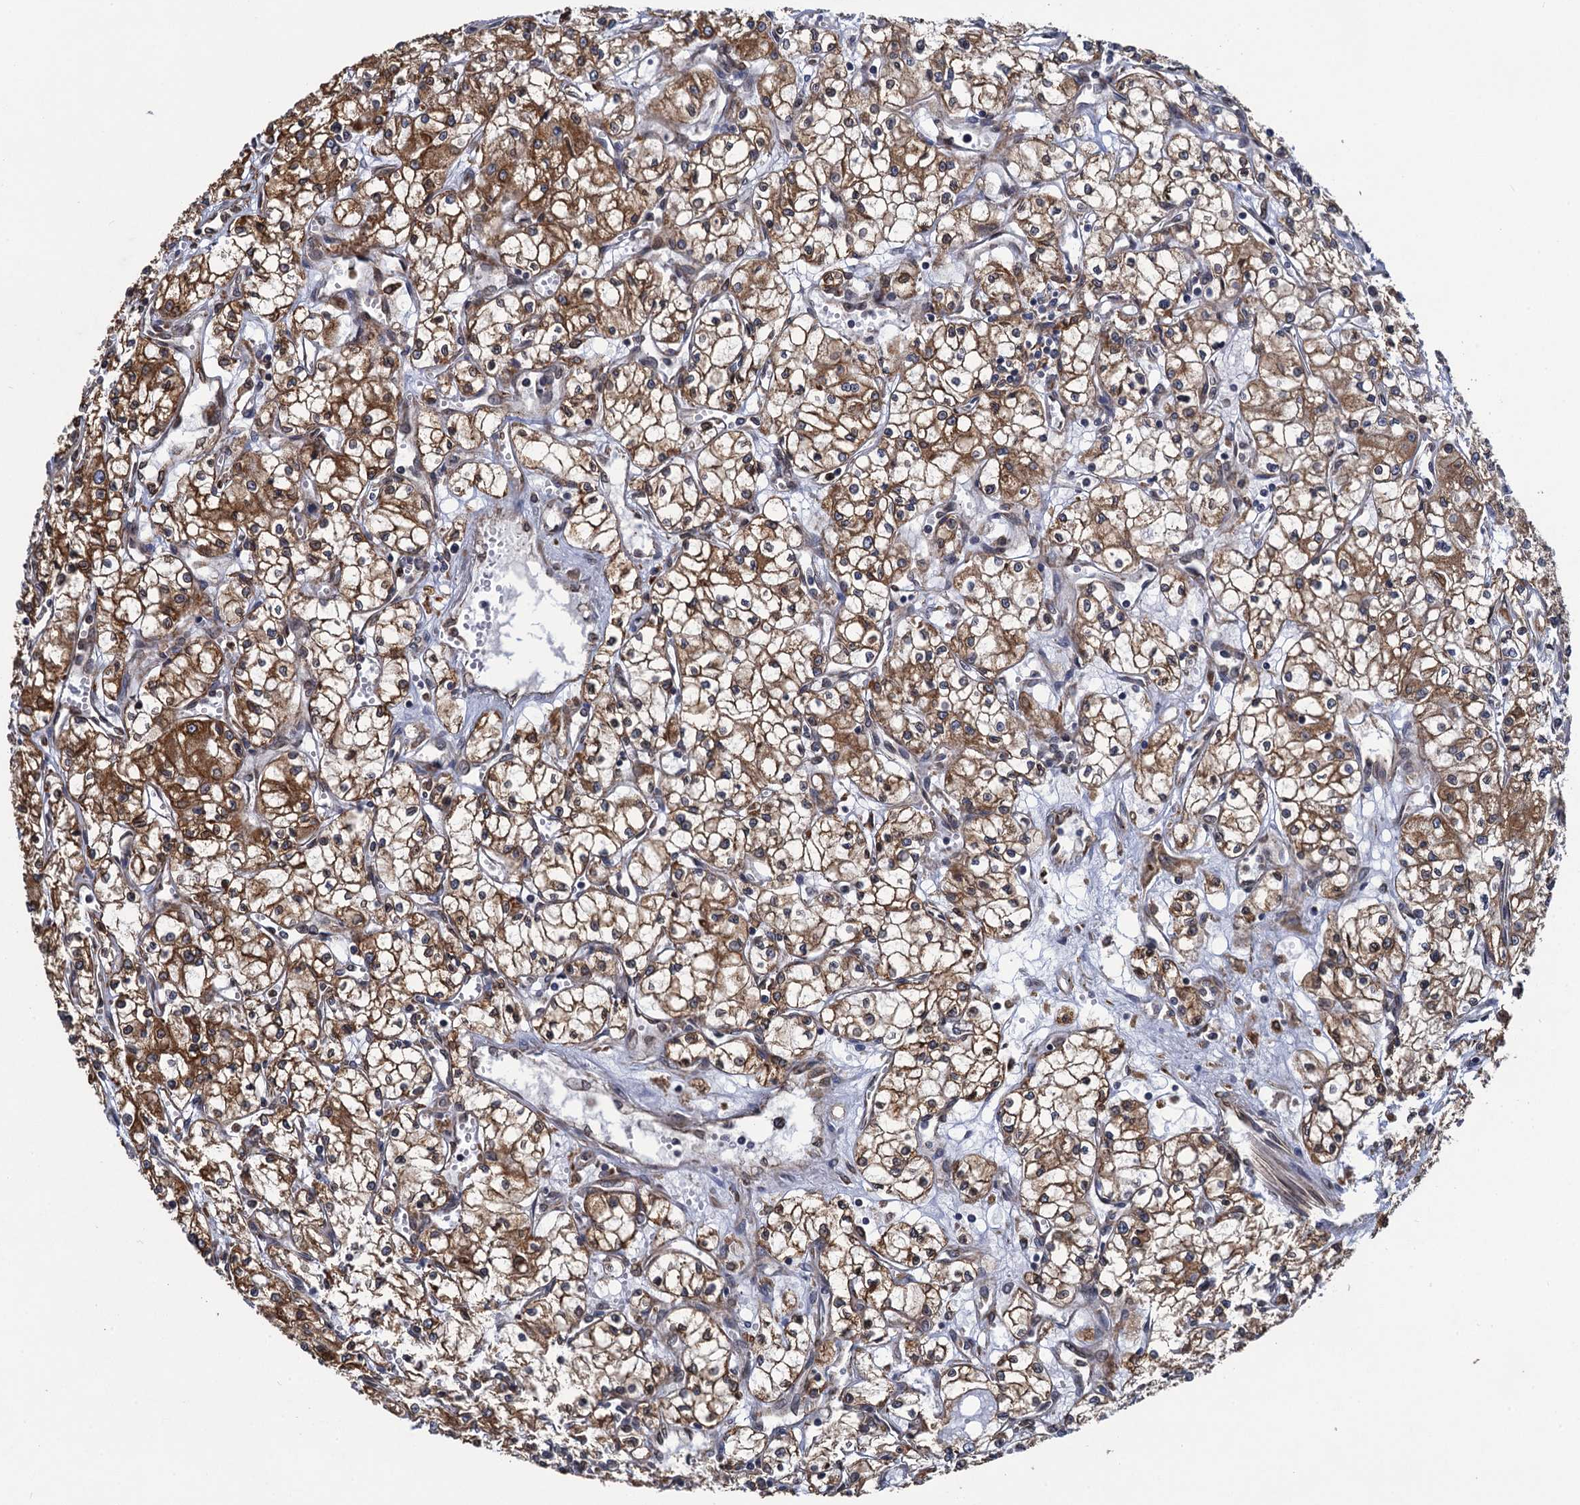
{"staining": {"intensity": "moderate", "quantity": "25%-75%", "location": "cytoplasmic/membranous"}, "tissue": "renal cancer", "cell_type": "Tumor cells", "image_type": "cancer", "snomed": [{"axis": "morphology", "description": "Adenocarcinoma, NOS"}, {"axis": "topography", "description": "Kidney"}], "caption": "A photomicrograph of human renal cancer (adenocarcinoma) stained for a protein exhibits moderate cytoplasmic/membranous brown staining in tumor cells.", "gene": "ARMC5", "patient": {"sex": "male", "age": 59}}